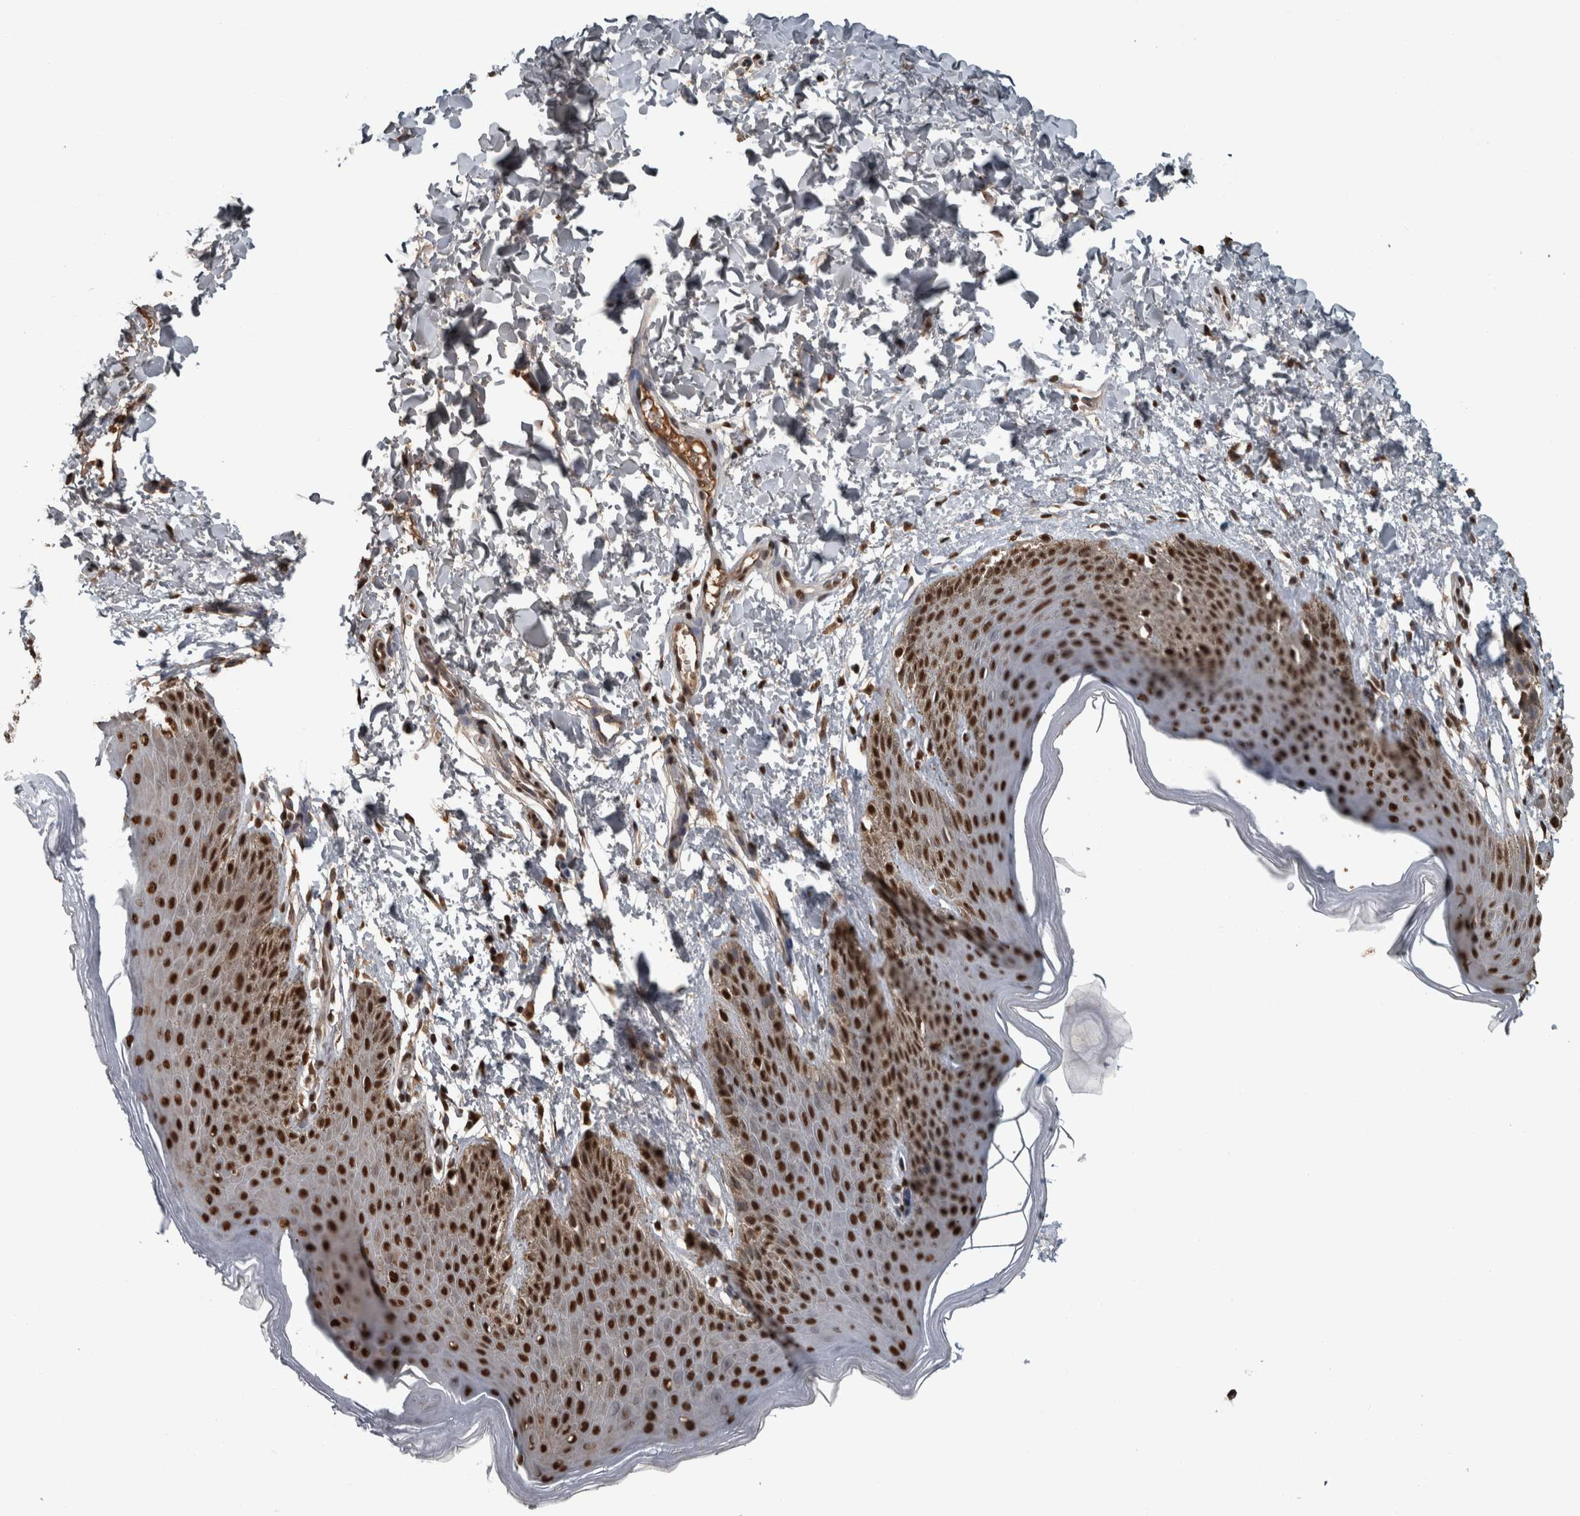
{"staining": {"intensity": "strong", "quantity": ">75%", "location": "nuclear"}, "tissue": "skin", "cell_type": "Epidermal cells", "image_type": "normal", "snomed": [{"axis": "morphology", "description": "Normal tissue, NOS"}, {"axis": "topography", "description": "Anal"}, {"axis": "topography", "description": "Peripheral nerve tissue"}], "caption": "IHC micrograph of benign skin: skin stained using IHC exhibits high levels of strong protein expression localized specifically in the nuclear of epidermal cells, appearing as a nuclear brown color.", "gene": "TGS1", "patient": {"sex": "male", "age": 44}}